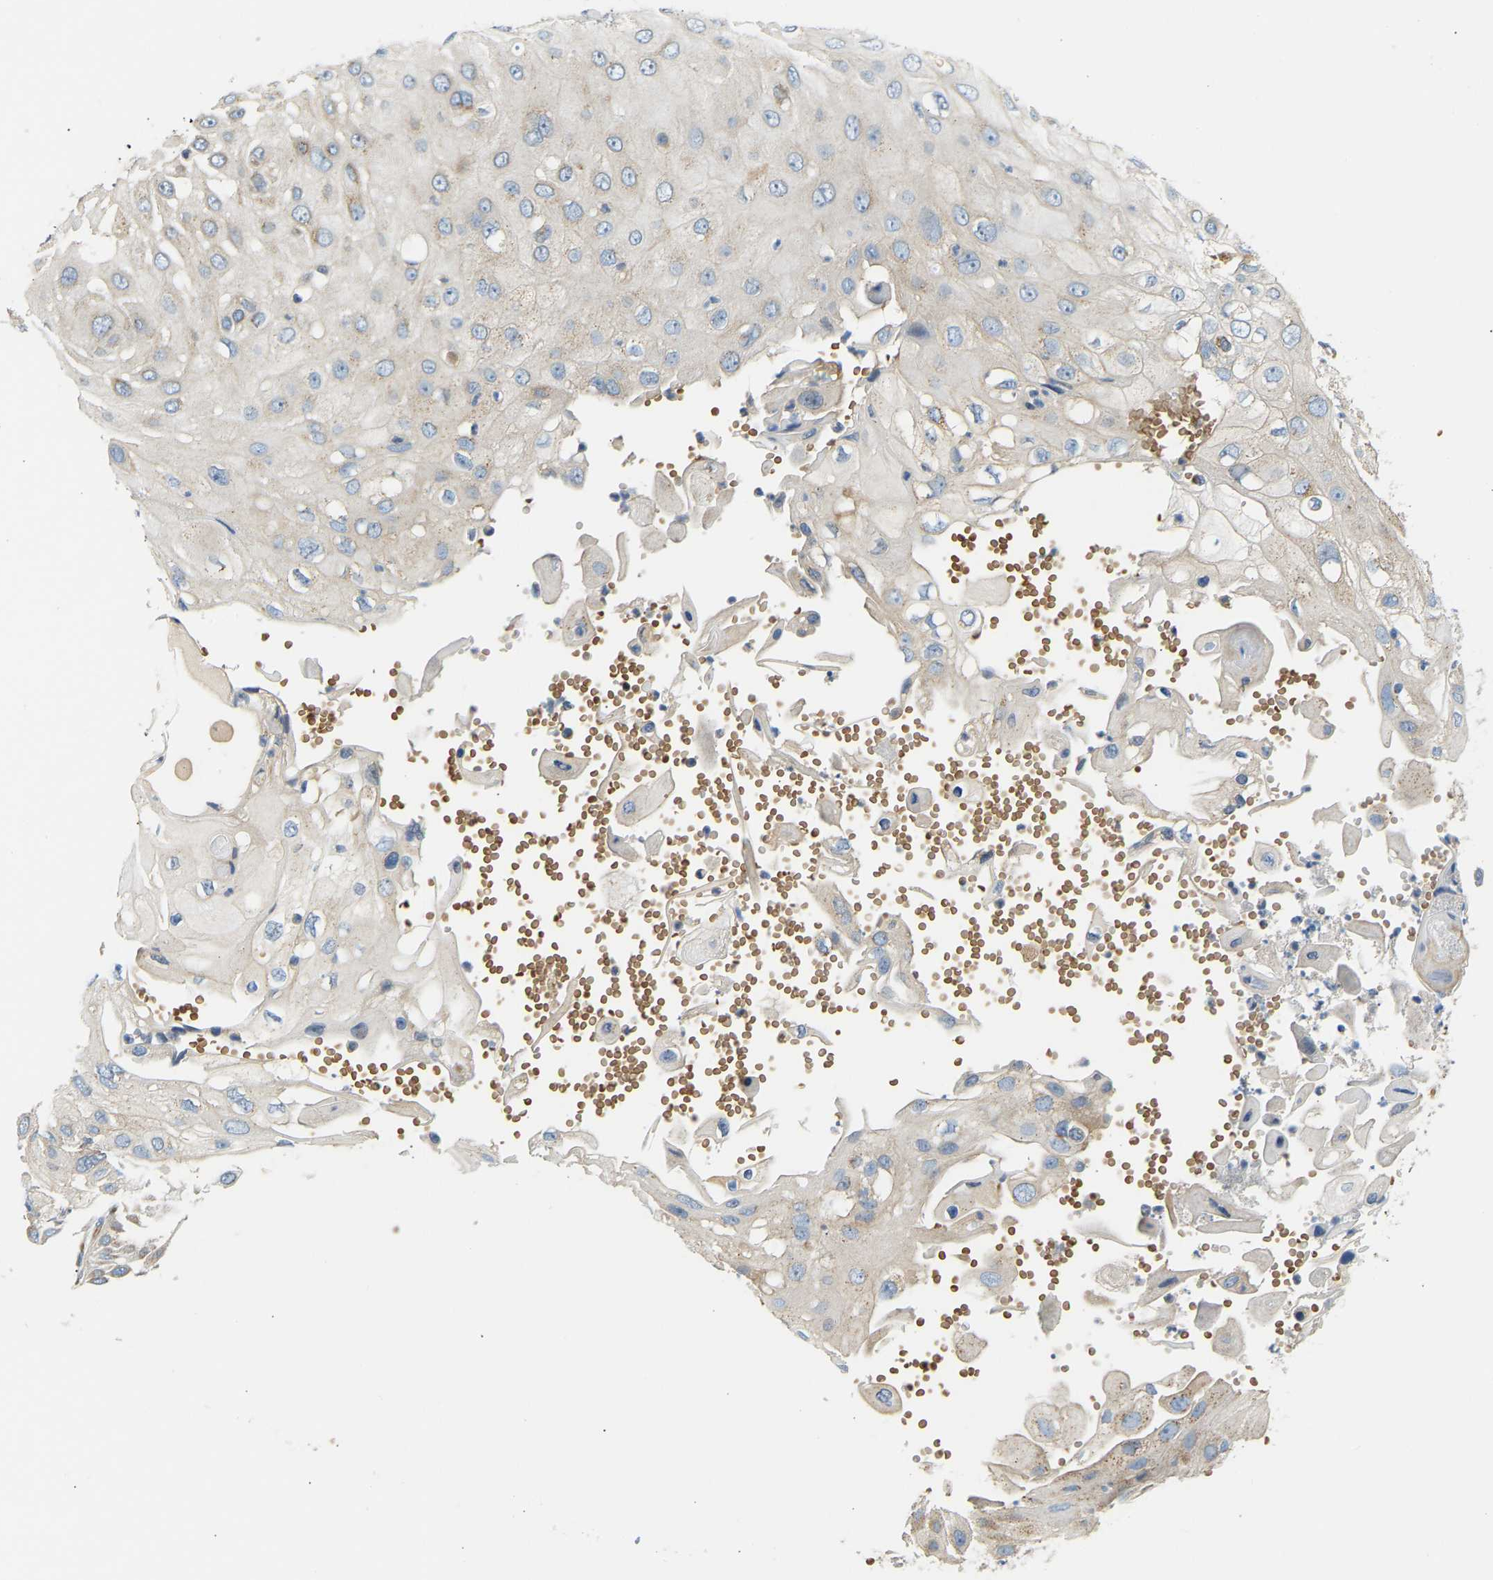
{"staining": {"intensity": "moderate", "quantity": "<25%", "location": "cytoplasmic/membranous"}, "tissue": "skin cancer", "cell_type": "Tumor cells", "image_type": "cancer", "snomed": [{"axis": "morphology", "description": "Squamous cell carcinoma, NOS"}, {"axis": "topography", "description": "Skin"}], "caption": "The micrograph reveals staining of skin squamous cell carcinoma, revealing moderate cytoplasmic/membranous protein staining (brown color) within tumor cells. The protein is shown in brown color, while the nuclei are stained blue.", "gene": "YIPF2", "patient": {"sex": "female", "age": 44}}